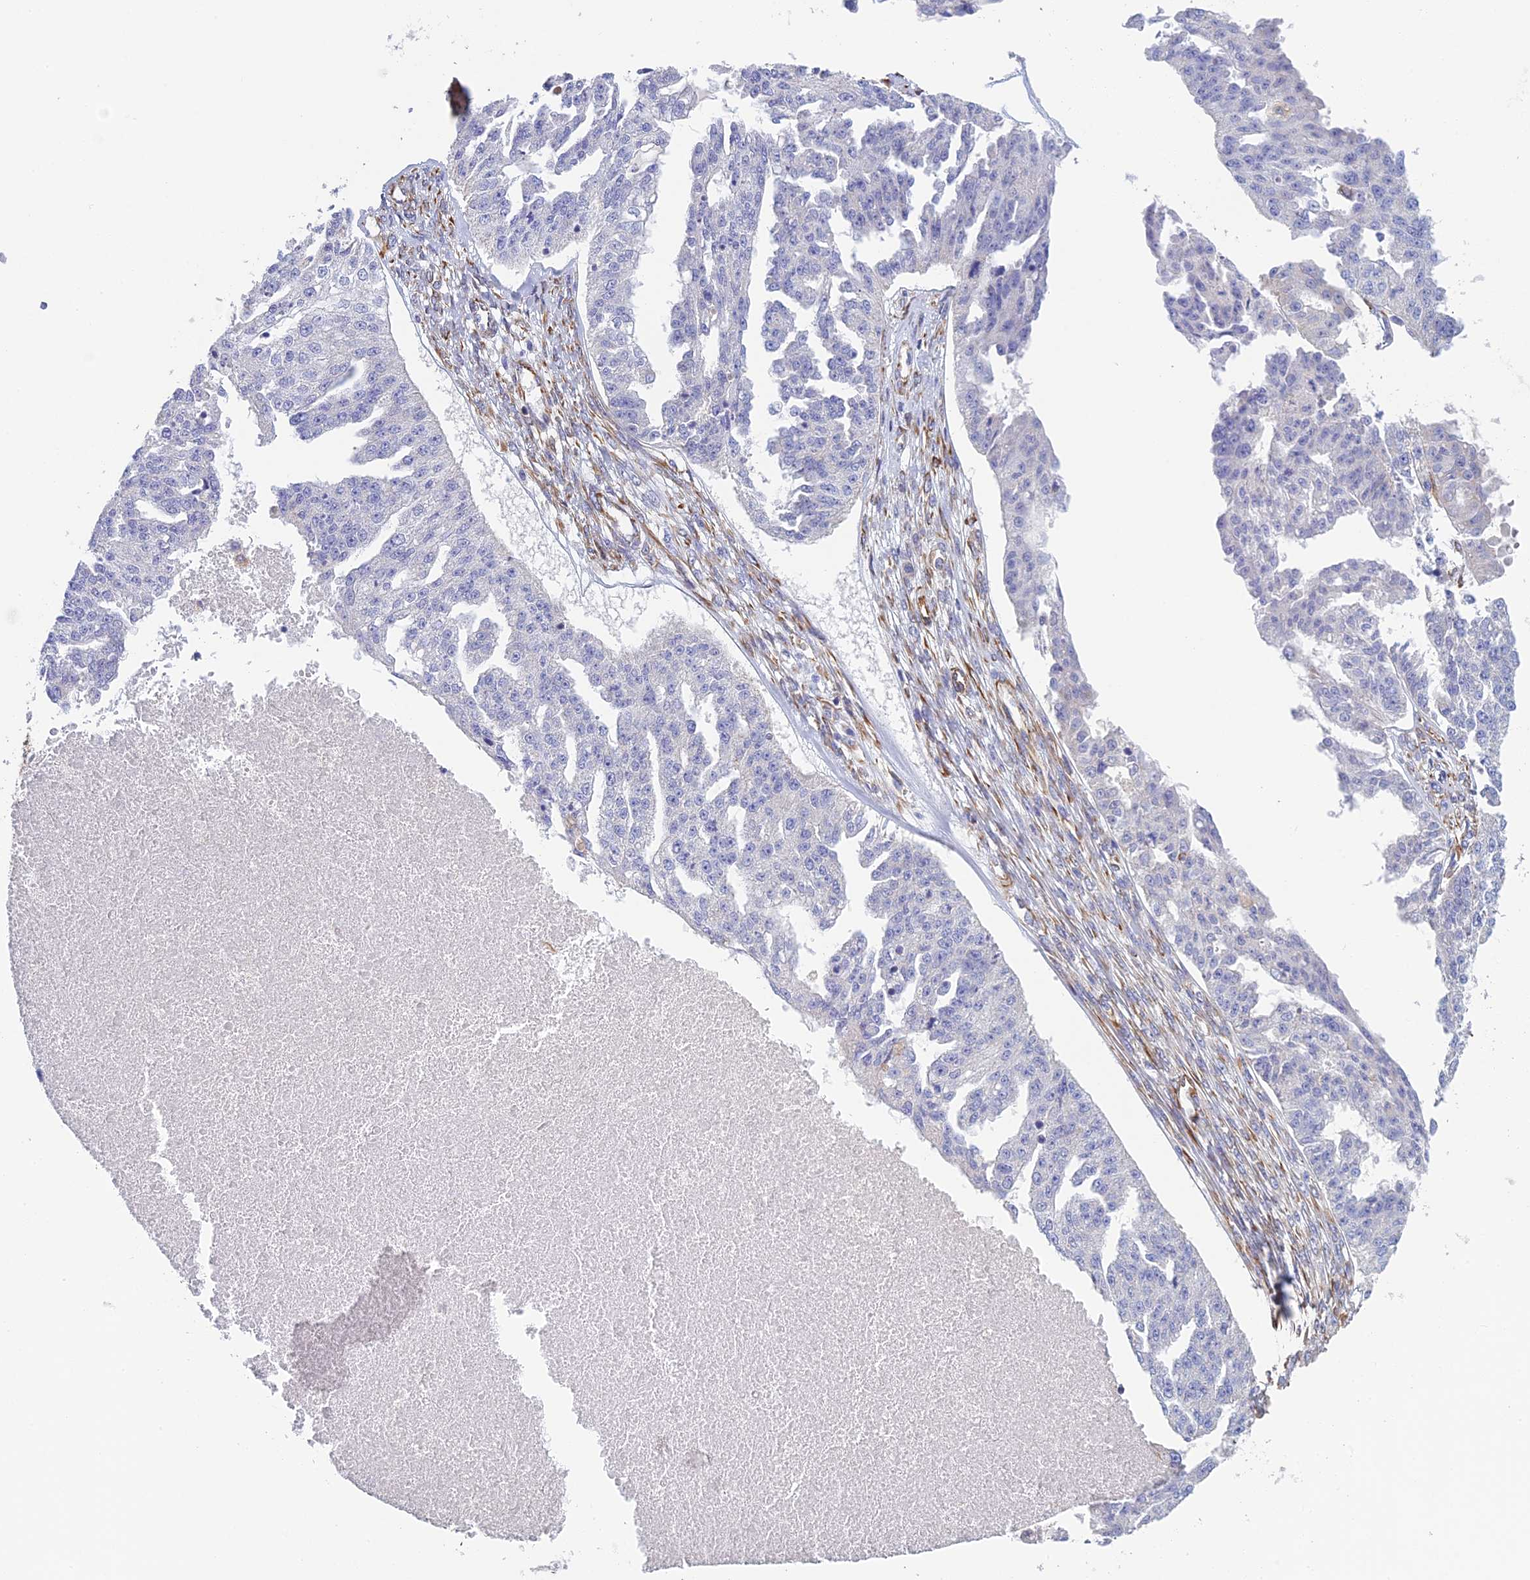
{"staining": {"intensity": "negative", "quantity": "none", "location": "none"}, "tissue": "ovarian cancer", "cell_type": "Tumor cells", "image_type": "cancer", "snomed": [{"axis": "morphology", "description": "Cystadenocarcinoma, serous, NOS"}, {"axis": "topography", "description": "Ovary"}], "caption": "Ovarian cancer (serous cystadenocarcinoma) was stained to show a protein in brown. There is no significant positivity in tumor cells. (DAB immunohistochemistry (IHC) with hematoxylin counter stain).", "gene": "FBXL20", "patient": {"sex": "female", "age": 58}}